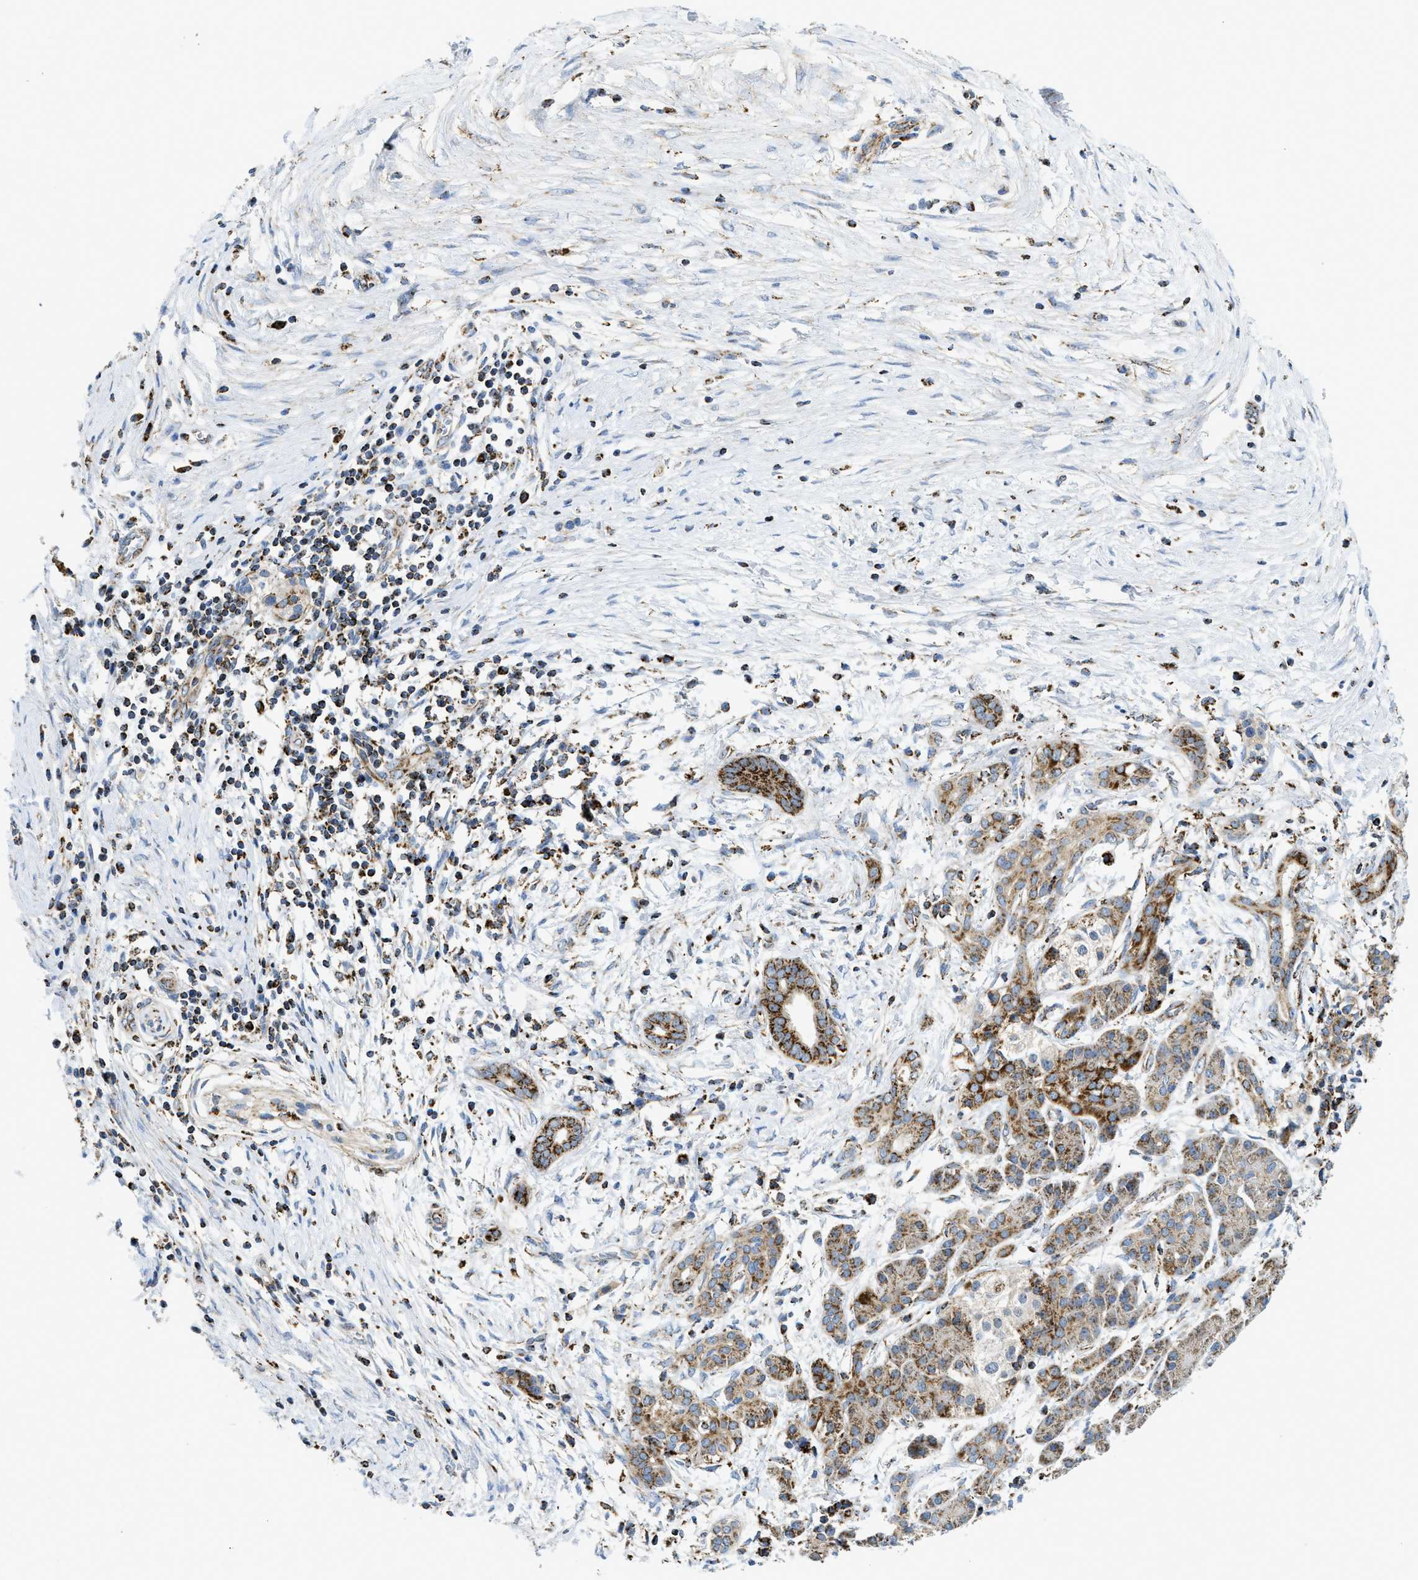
{"staining": {"intensity": "strong", "quantity": ">75%", "location": "cytoplasmic/membranous"}, "tissue": "pancreatic cancer", "cell_type": "Tumor cells", "image_type": "cancer", "snomed": [{"axis": "morphology", "description": "Adenocarcinoma, NOS"}, {"axis": "topography", "description": "Pancreas"}], "caption": "DAB (3,3'-diaminobenzidine) immunohistochemical staining of human adenocarcinoma (pancreatic) displays strong cytoplasmic/membranous protein staining in approximately >75% of tumor cells.", "gene": "SQOR", "patient": {"sex": "female", "age": 70}}